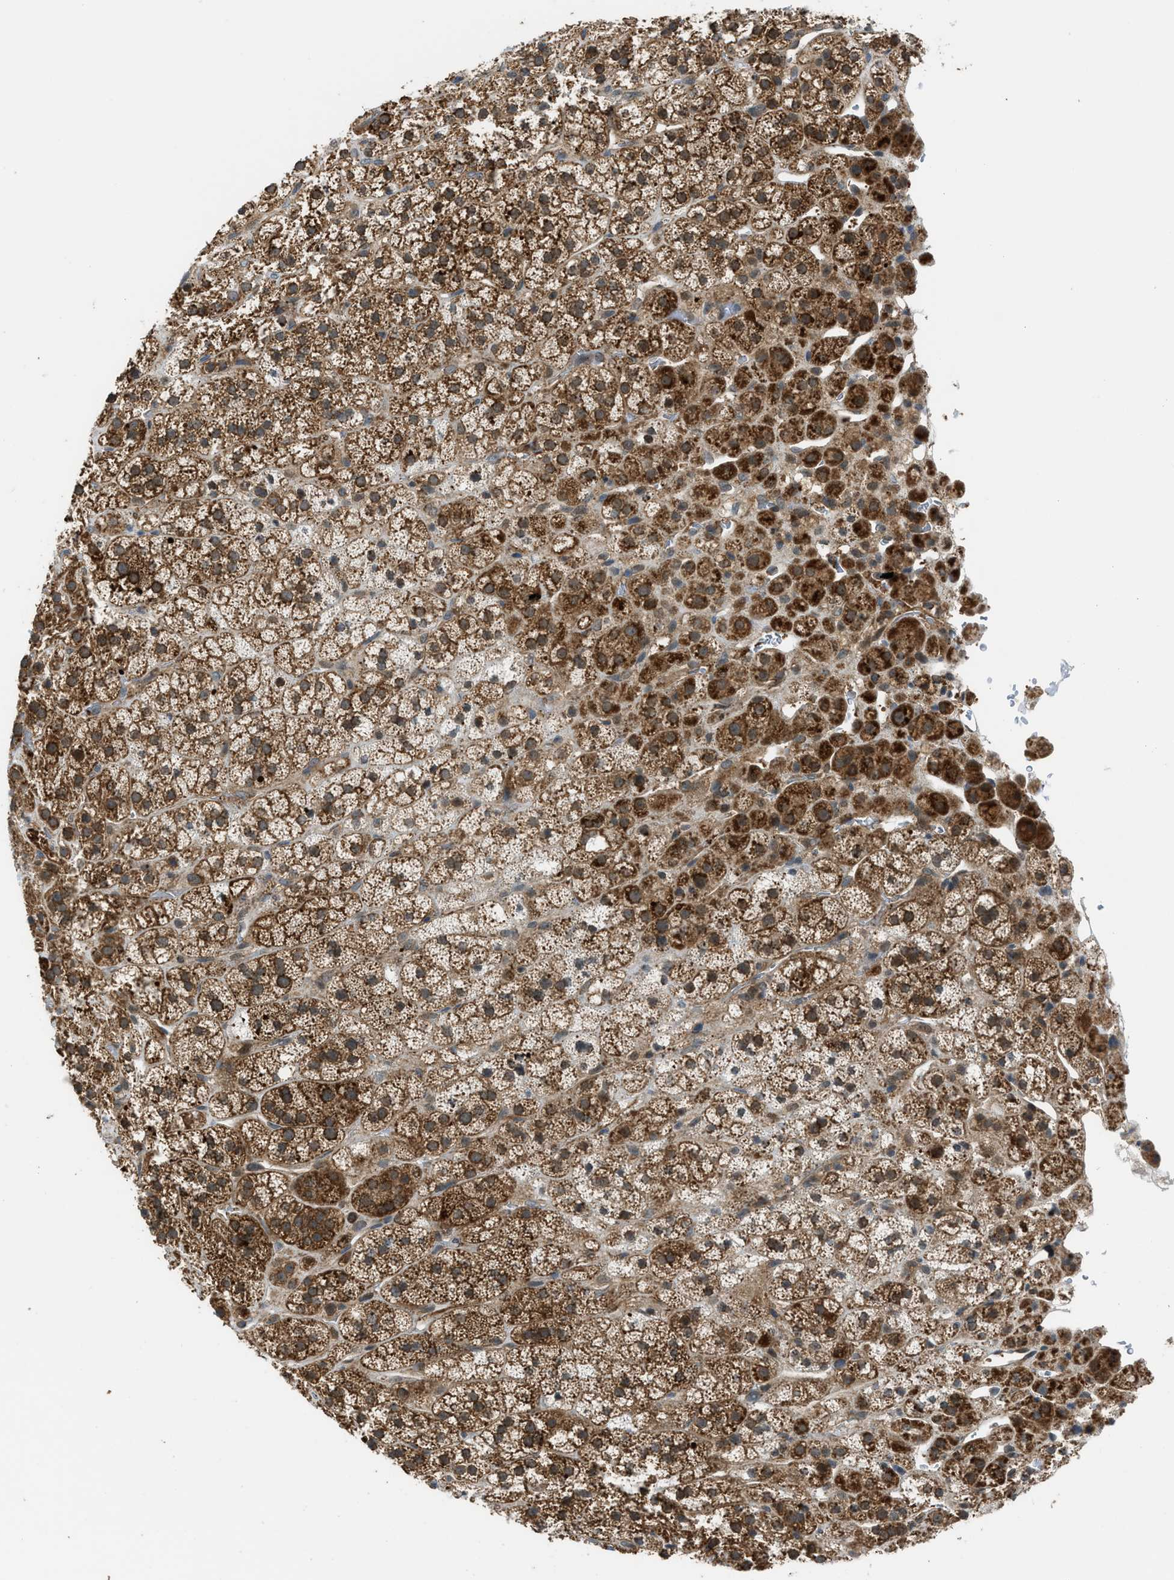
{"staining": {"intensity": "strong", "quantity": ">75%", "location": "cytoplasmic/membranous"}, "tissue": "adrenal gland", "cell_type": "Glandular cells", "image_type": "normal", "snomed": [{"axis": "morphology", "description": "Normal tissue, NOS"}, {"axis": "topography", "description": "Adrenal gland"}], "caption": "Strong cytoplasmic/membranous expression for a protein is appreciated in about >75% of glandular cells of normal adrenal gland using IHC.", "gene": "SESN2", "patient": {"sex": "male", "age": 56}}